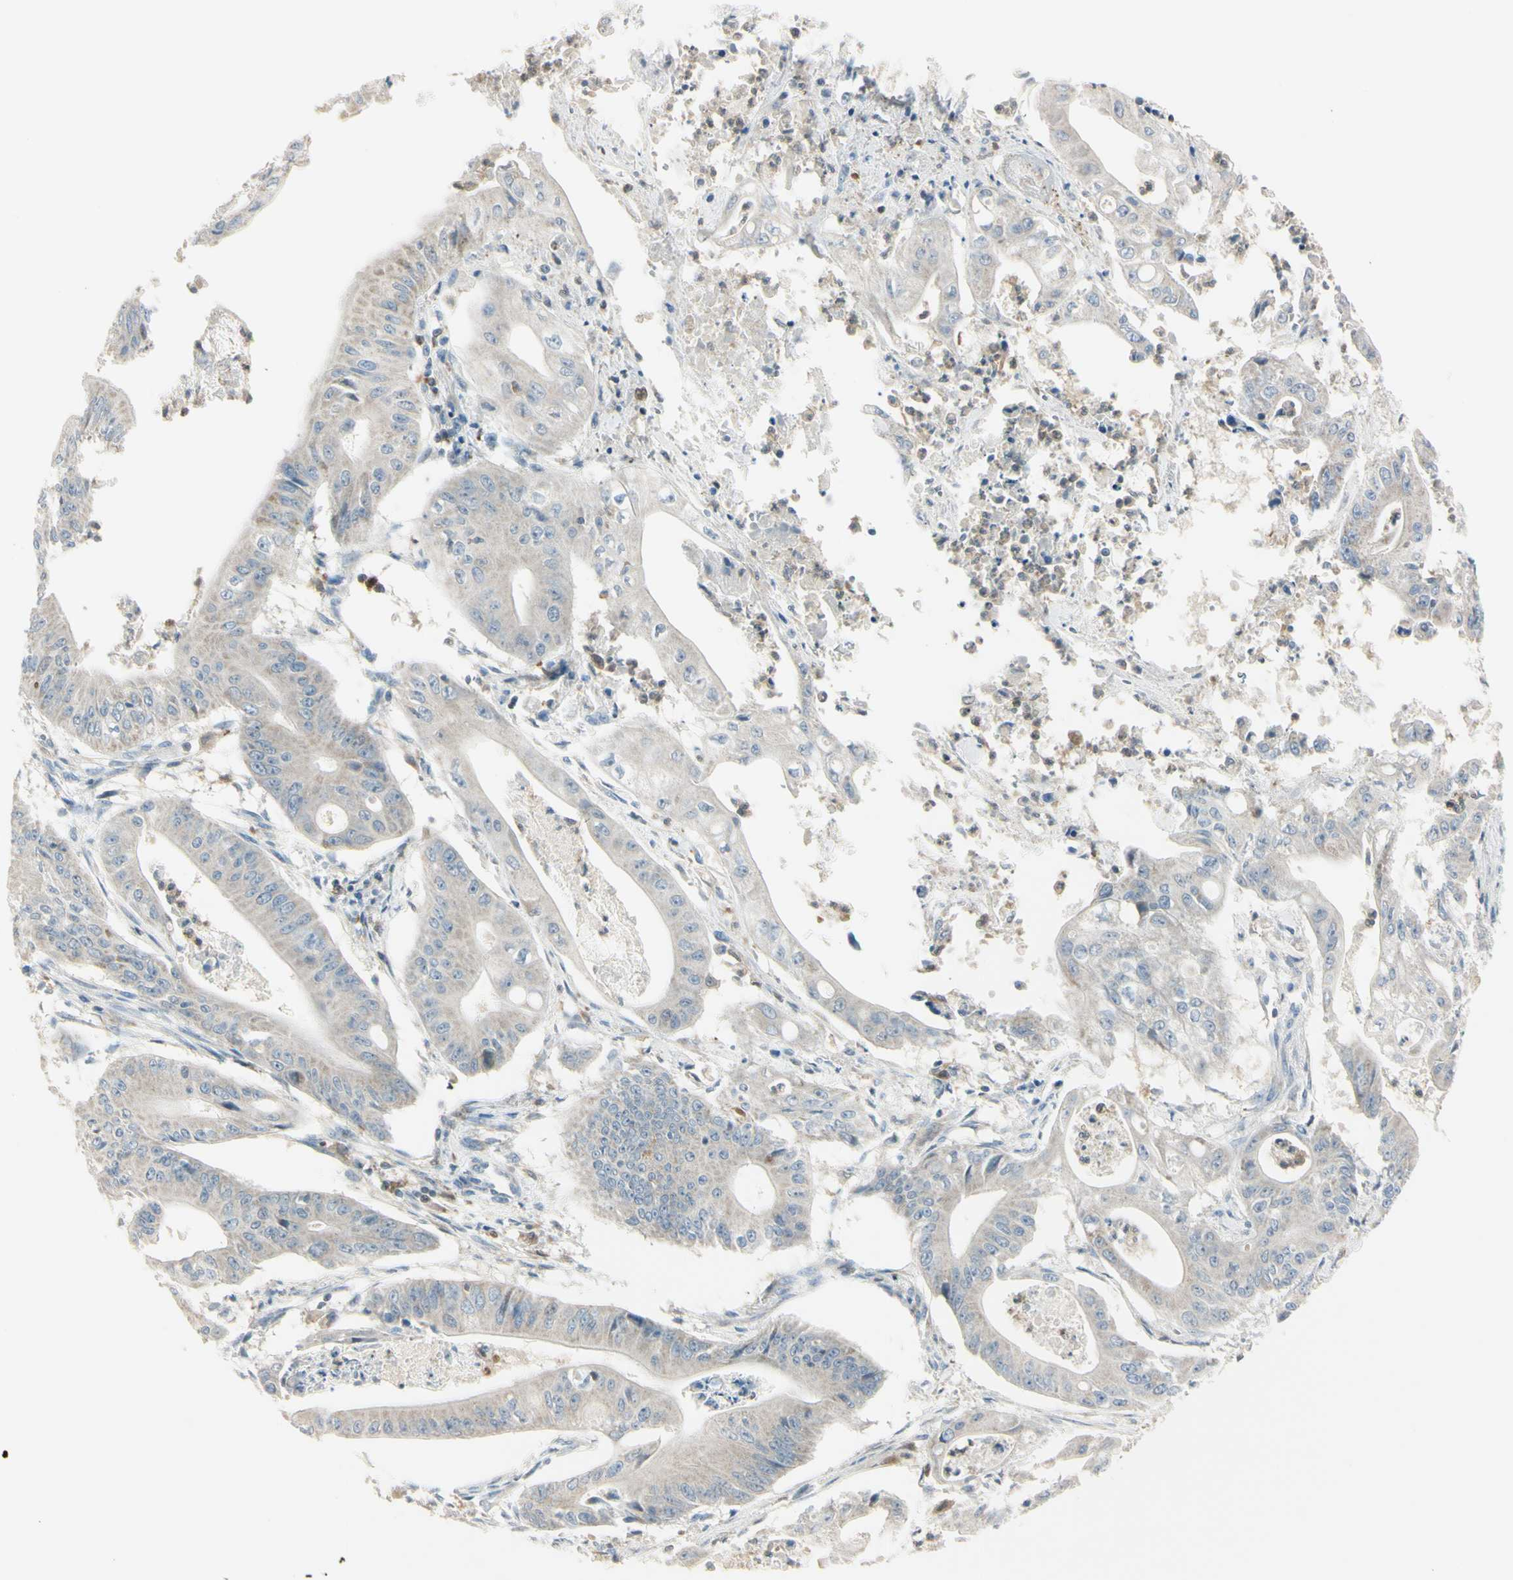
{"staining": {"intensity": "weak", "quantity": ">75%", "location": "cytoplasmic/membranous"}, "tissue": "pancreatic cancer", "cell_type": "Tumor cells", "image_type": "cancer", "snomed": [{"axis": "morphology", "description": "Normal tissue, NOS"}, {"axis": "topography", "description": "Lymph node"}], "caption": "Tumor cells reveal low levels of weak cytoplasmic/membranous staining in about >75% of cells in human pancreatic cancer.", "gene": "CYRIB", "patient": {"sex": "male", "age": 62}}